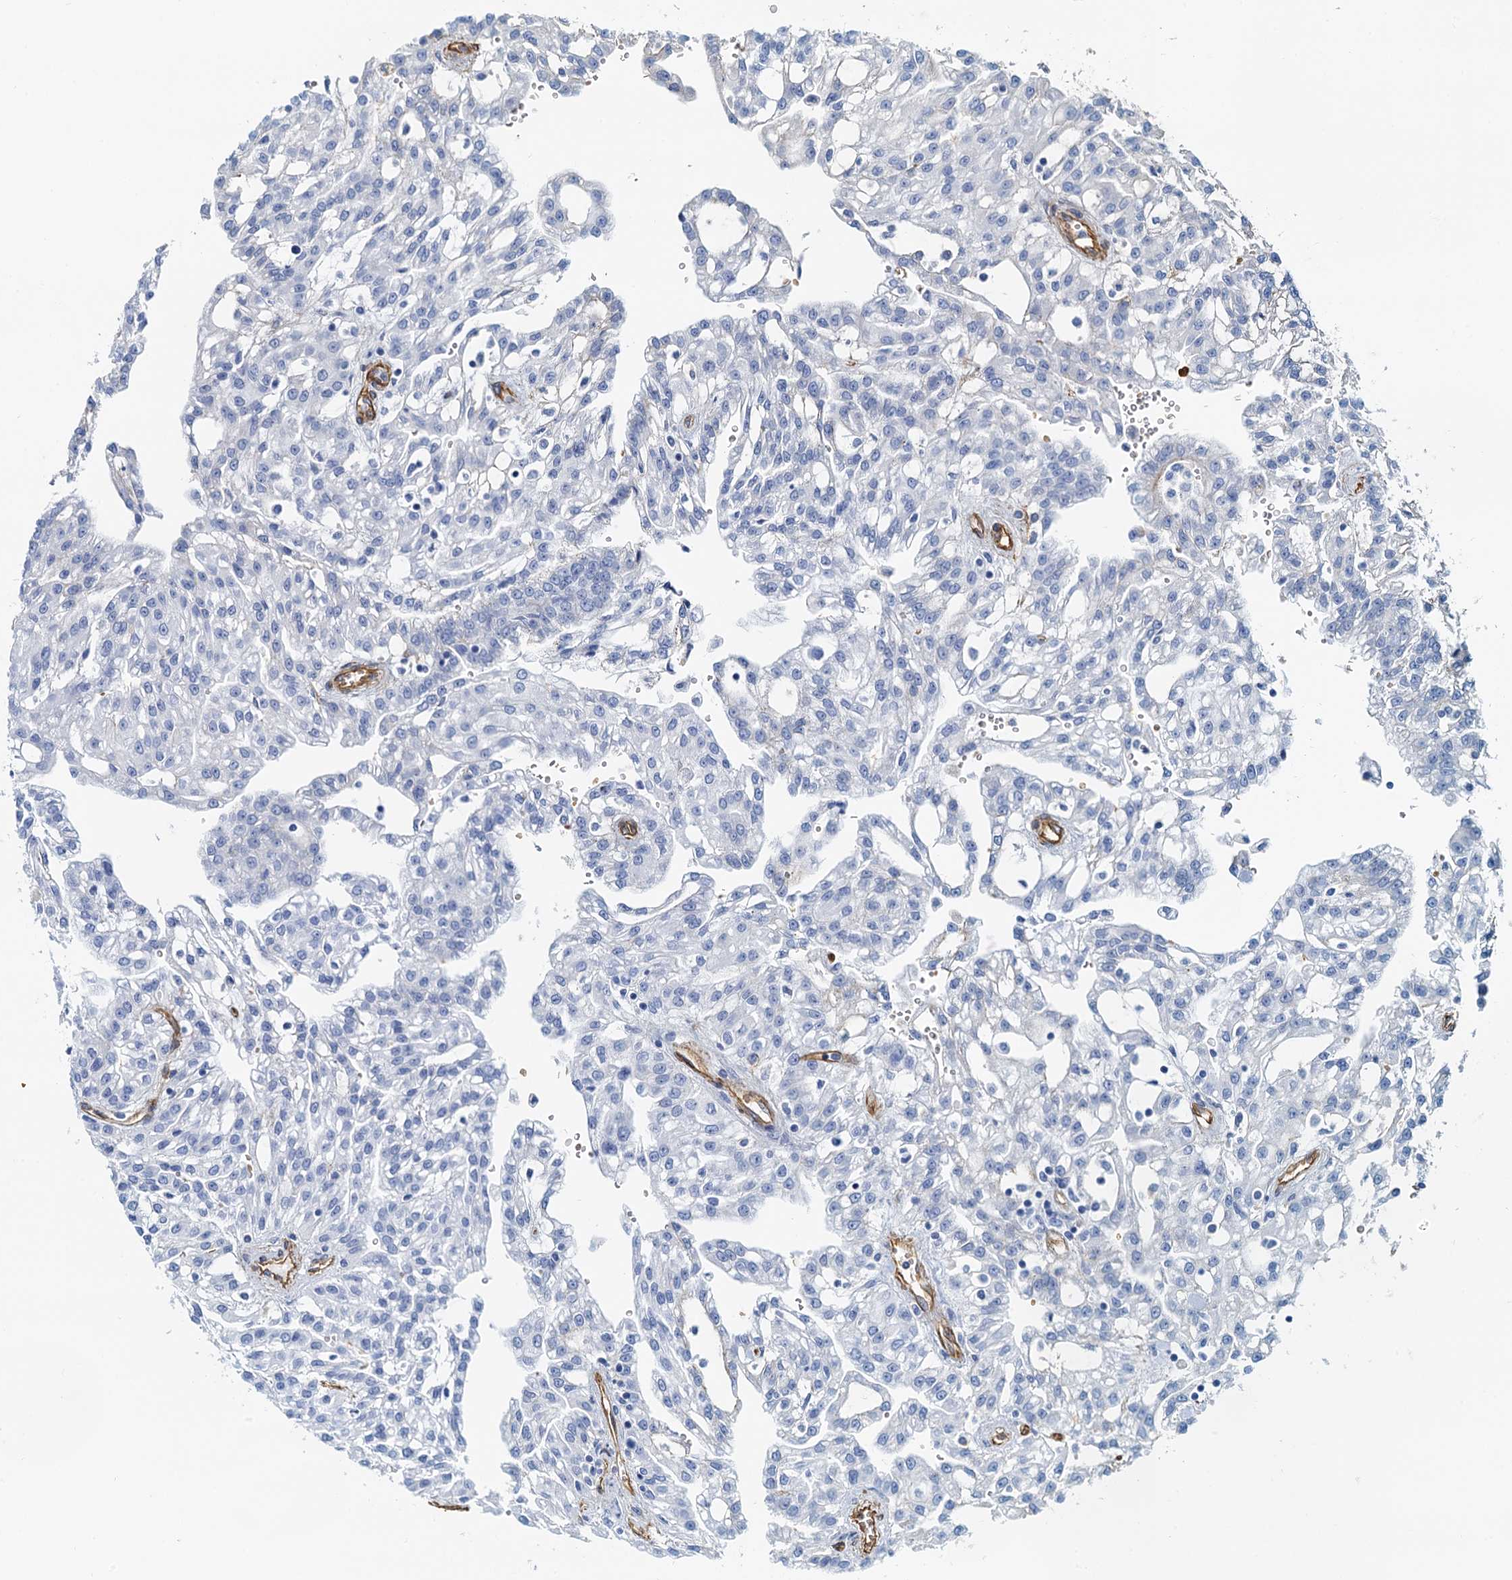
{"staining": {"intensity": "negative", "quantity": "none", "location": "none"}, "tissue": "renal cancer", "cell_type": "Tumor cells", "image_type": "cancer", "snomed": [{"axis": "morphology", "description": "Adenocarcinoma, NOS"}, {"axis": "topography", "description": "Kidney"}], "caption": "This is an immunohistochemistry histopathology image of renal cancer. There is no expression in tumor cells.", "gene": "DGKG", "patient": {"sex": "male", "age": 63}}